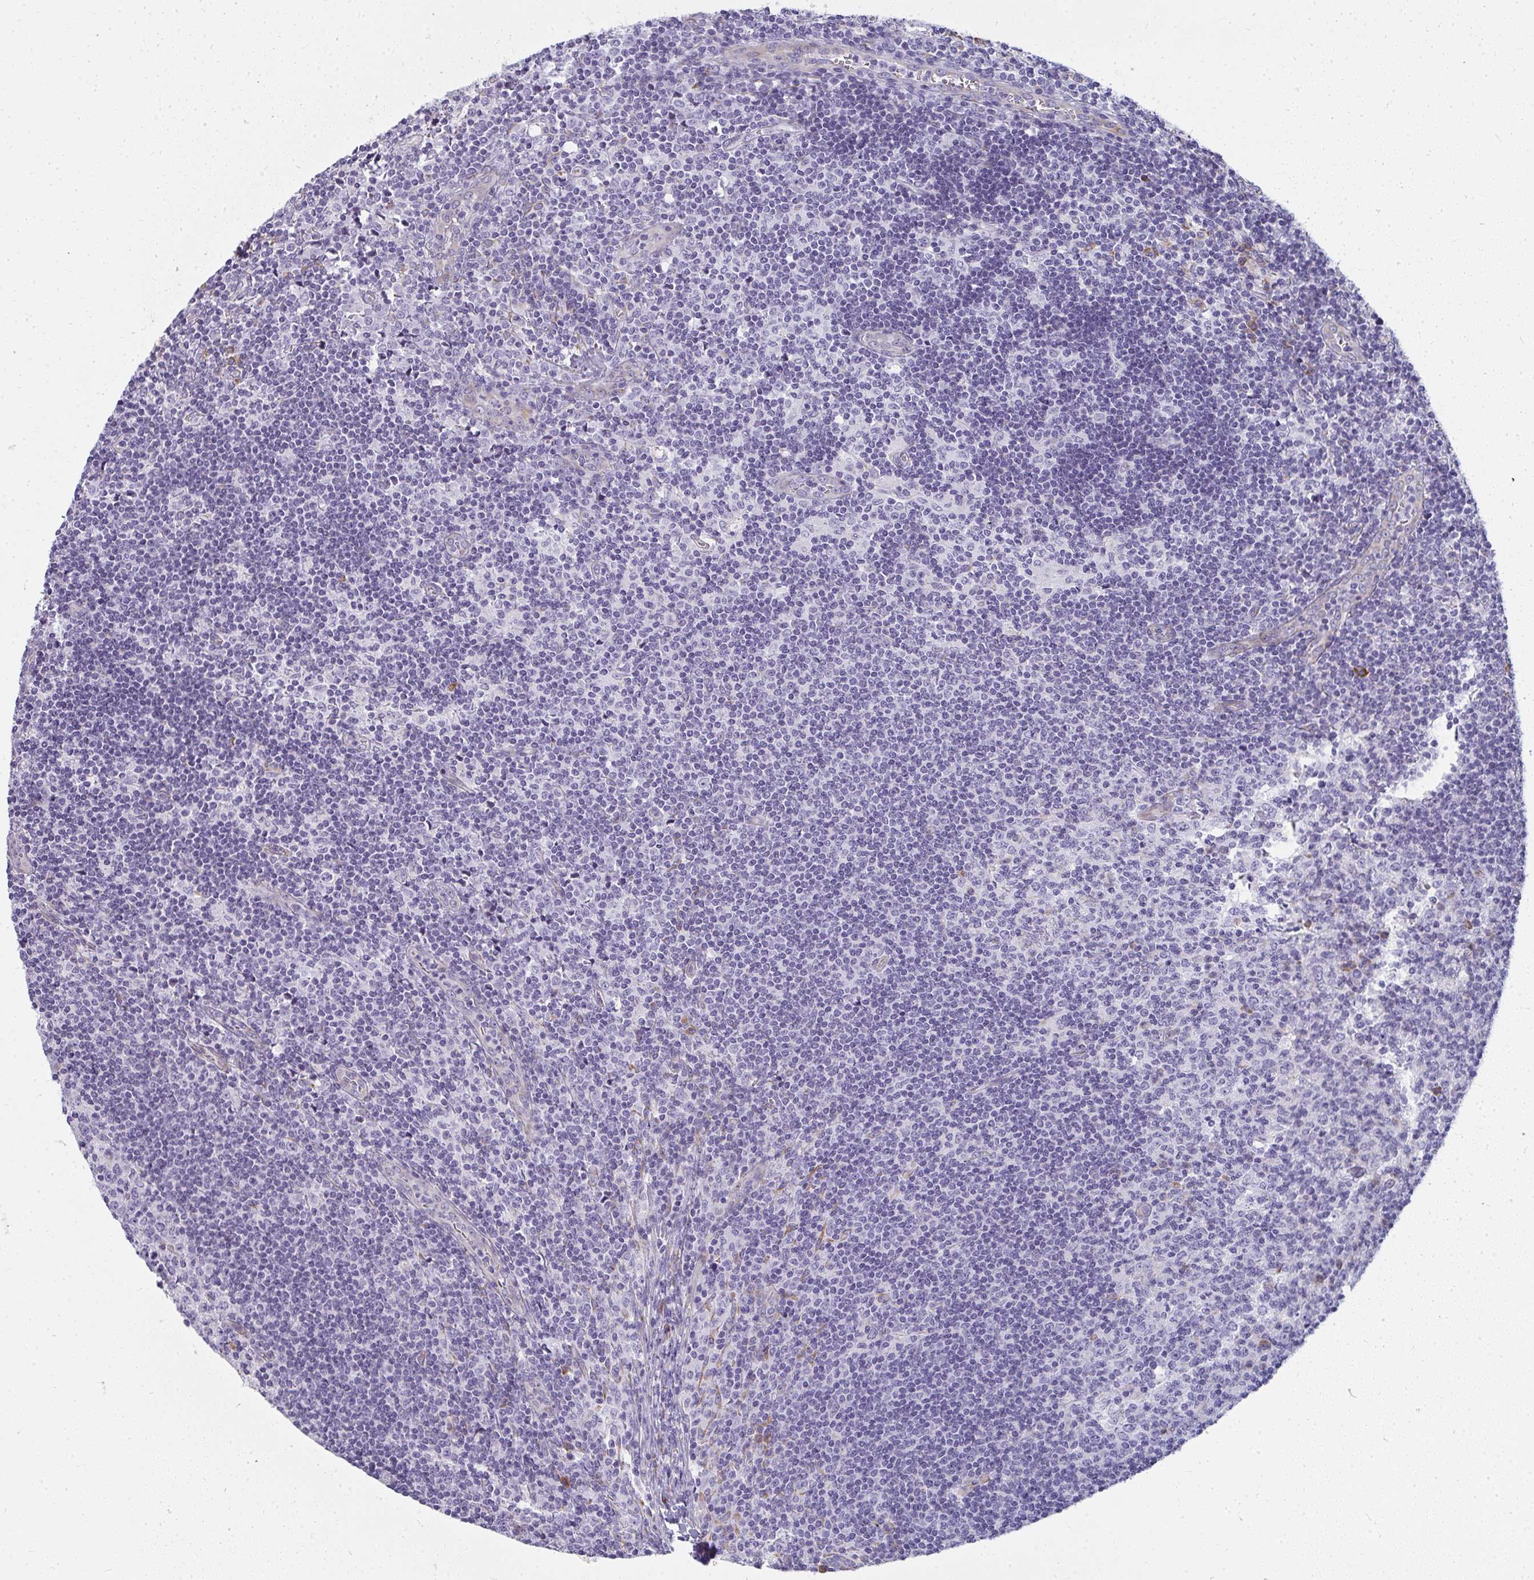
{"staining": {"intensity": "negative", "quantity": "none", "location": "none"}, "tissue": "lymph node", "cell_type": "Germinal center cells", "image_type": "normal", "snomed": [{"axis": "morphology", "description": "Normal tissue, NOS"}, {"axis": "topography", "description": "Lymph node"}], "caption": "Immunohistochemistry histopathology image of unremarkable lymph node stained for a protein (brown), which exhibits no staining in germinal center cells. The staining was performed using DAB (3,3'-diaminobenzidine) to visualize the protein expression in brown, while the nuclei were stained in blue with hematoxylin (Magnification: 20x).", "gene": "SHROOM1", "patient": {"sex": "female", "age": 45}}